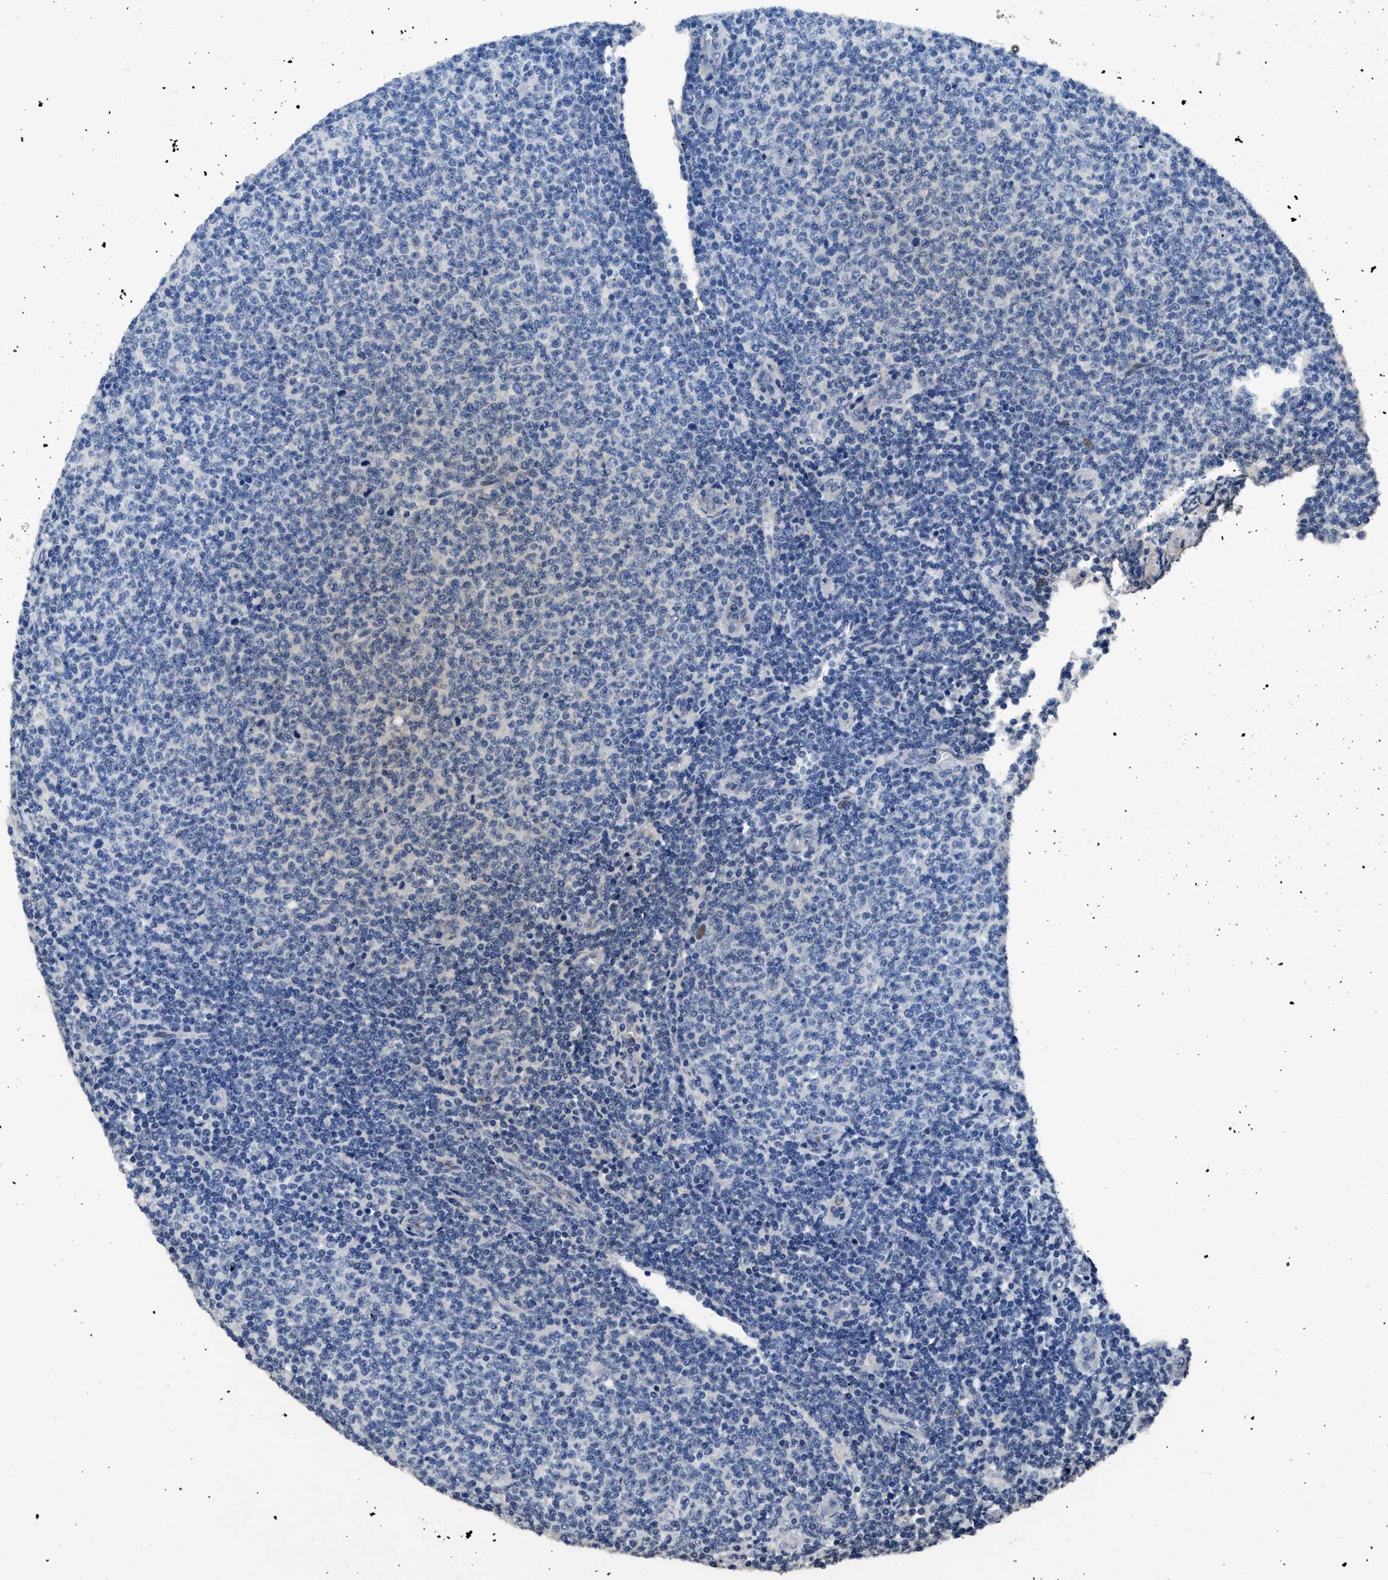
{"staining": {"intensity": "negative", "quantity": "none", "location": "none"}, "tissue": "lymphoma", "cell_type": "Tumor cells", "image_type": "cancer", "snomed": [{"axis": "morphology", "description": "Malignant lymphoma, non-Hodgkin's type, Low grade"}, {"axis": "topography", "description": "Lymph node"}], "caption": "Tumor cells are negative for brown protein staining in lymphoma.", "gene": "ITGA2B", "patient": {"sex": "male", "age": 66}}